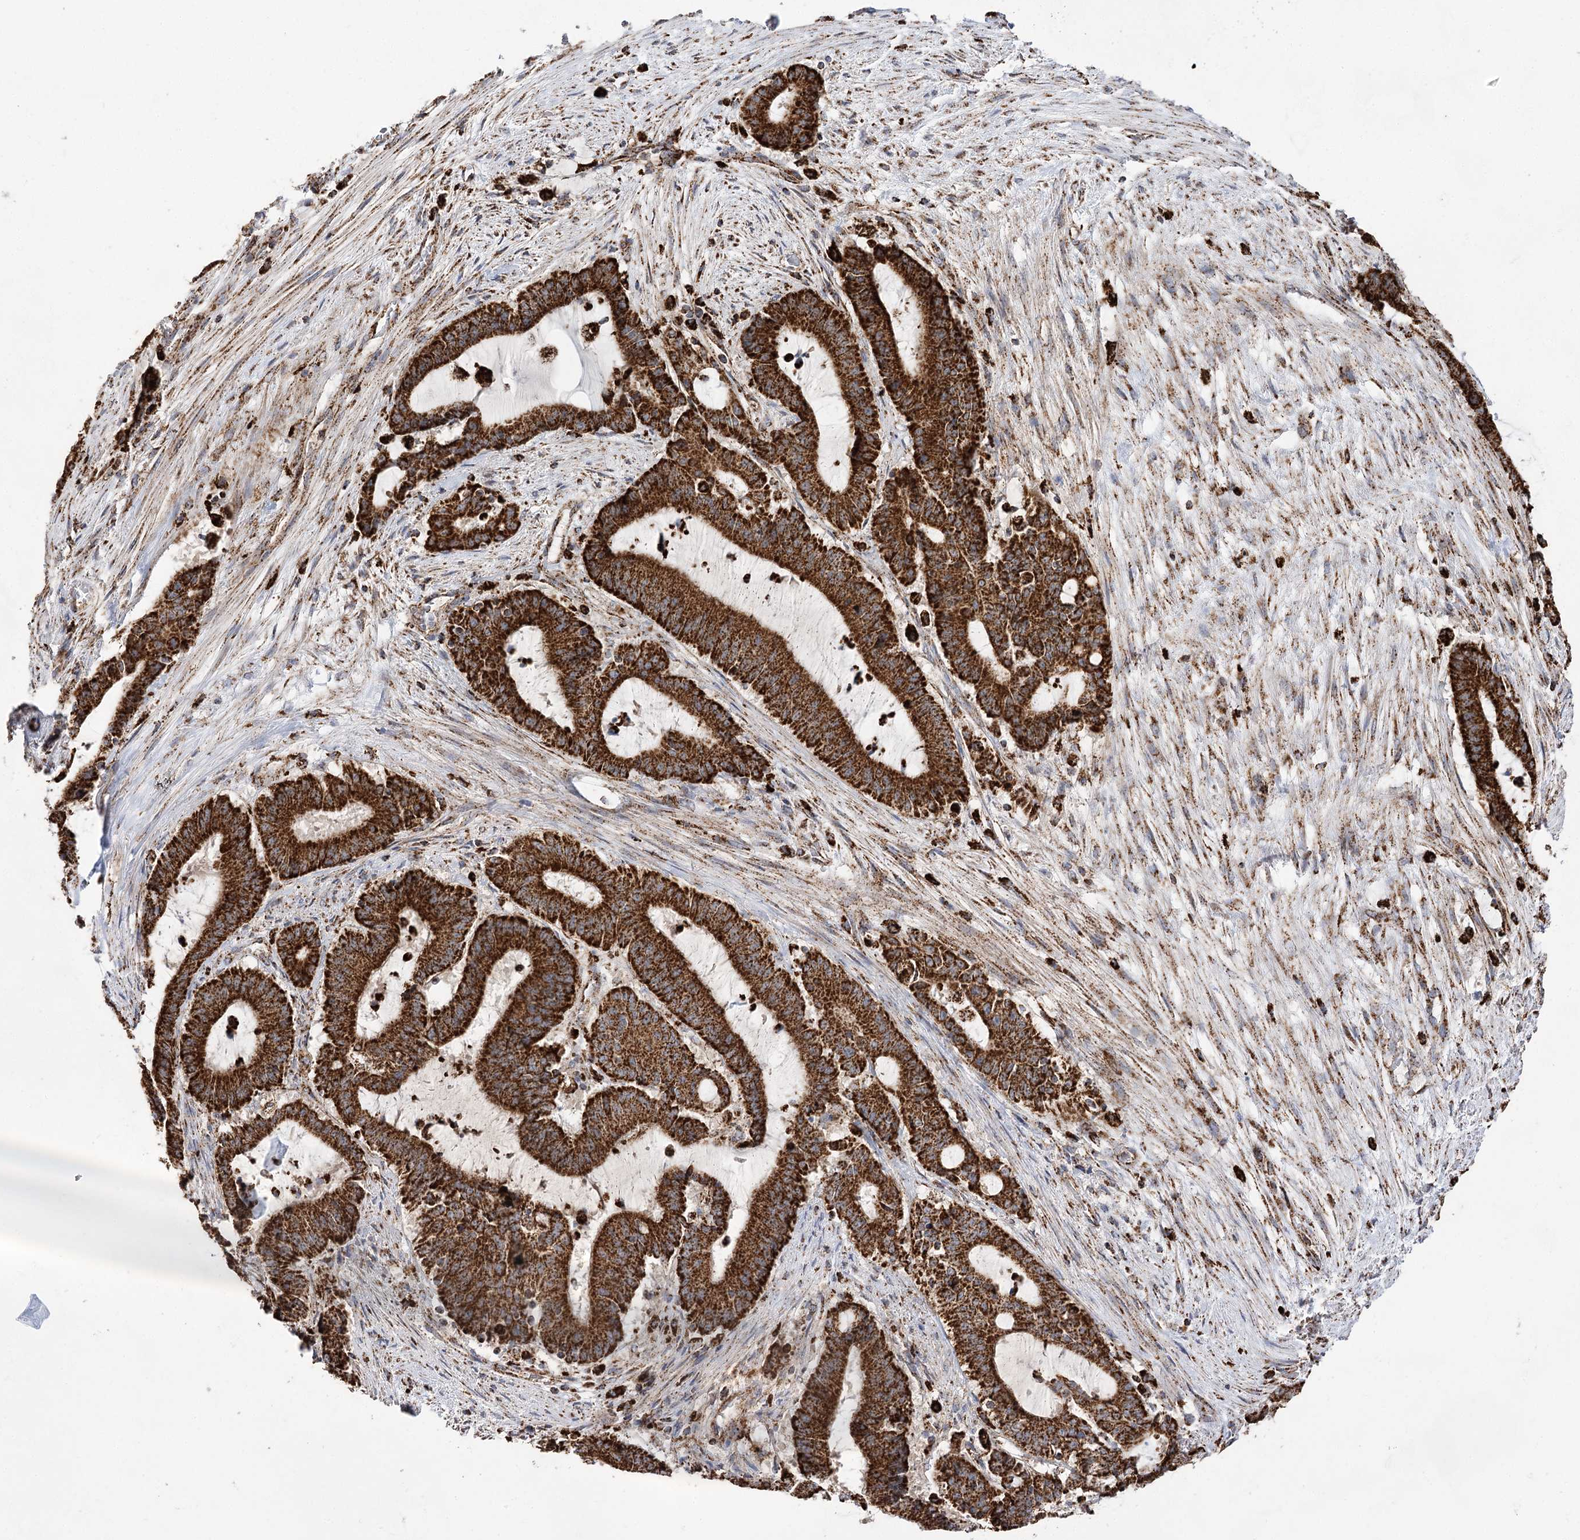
{"staining": {"intensity": "strong", "quantity": ">75%", "location": "cytoplasmic/membranous"}, "tissue": "liver cancer", "cell_type": "Tumor cells", "image_type": "cancer", "snomed": [{"axis": "morphology", "description": "Normal tissue, NOS"}, {"axis": "morphology", "description": "Cholangiocarcinoma"}, {"axis": "topography", "description": "Liver"}, {"axis": "topography", "description": "Peripheral nerve tissue"}], "caption": "This histopathology image exhibits IHC staining of liver cancer, with high strong cytoplasmic/membranous positivity in about >75% of tumor cells.", "gene": "NADK2", "patient": {"sex": "female", "age": 73}}